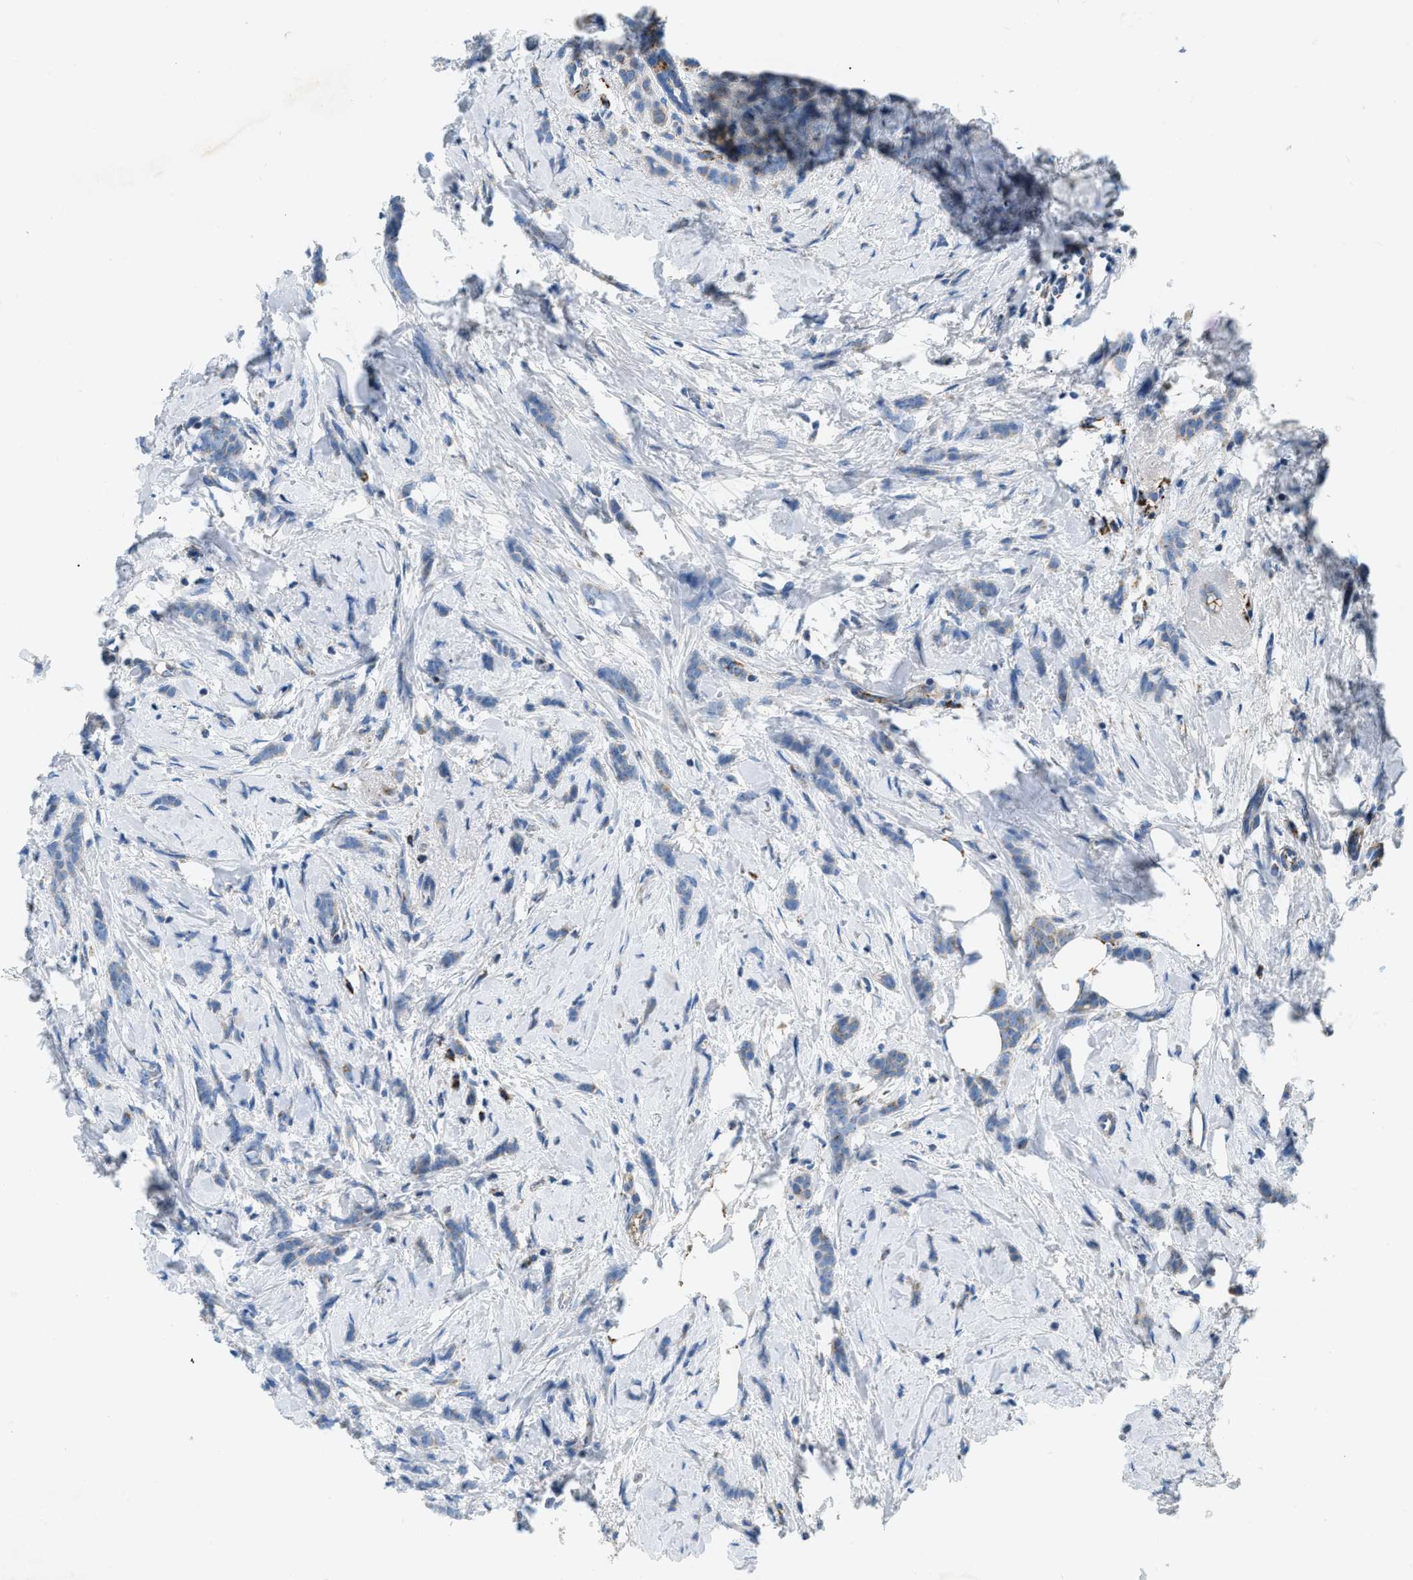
{"staining": {"intensity": "negative", "quantity": "none", "location": "none"}, "tissue": "breast cancer", "cell_type": "Tumor cells", "image_type": "cancer", "snomed": [{"axis": "morphology", "description": "Lobular carcinoma, in situ"}, {"axis": "morphology", "description": "Lobular carcinoma"}, {"axis": "topography", "description": "Breast"}], "caption": "An immunohistochemistry (IHC) image of breast cancer (lobular carcinoma in situ) is shown. There is no staining in tumor cells of breast cancer (lobular carcinoma in situ).", "gene": "ACADVL", "patient": {"sex": "female", "age": 41}}